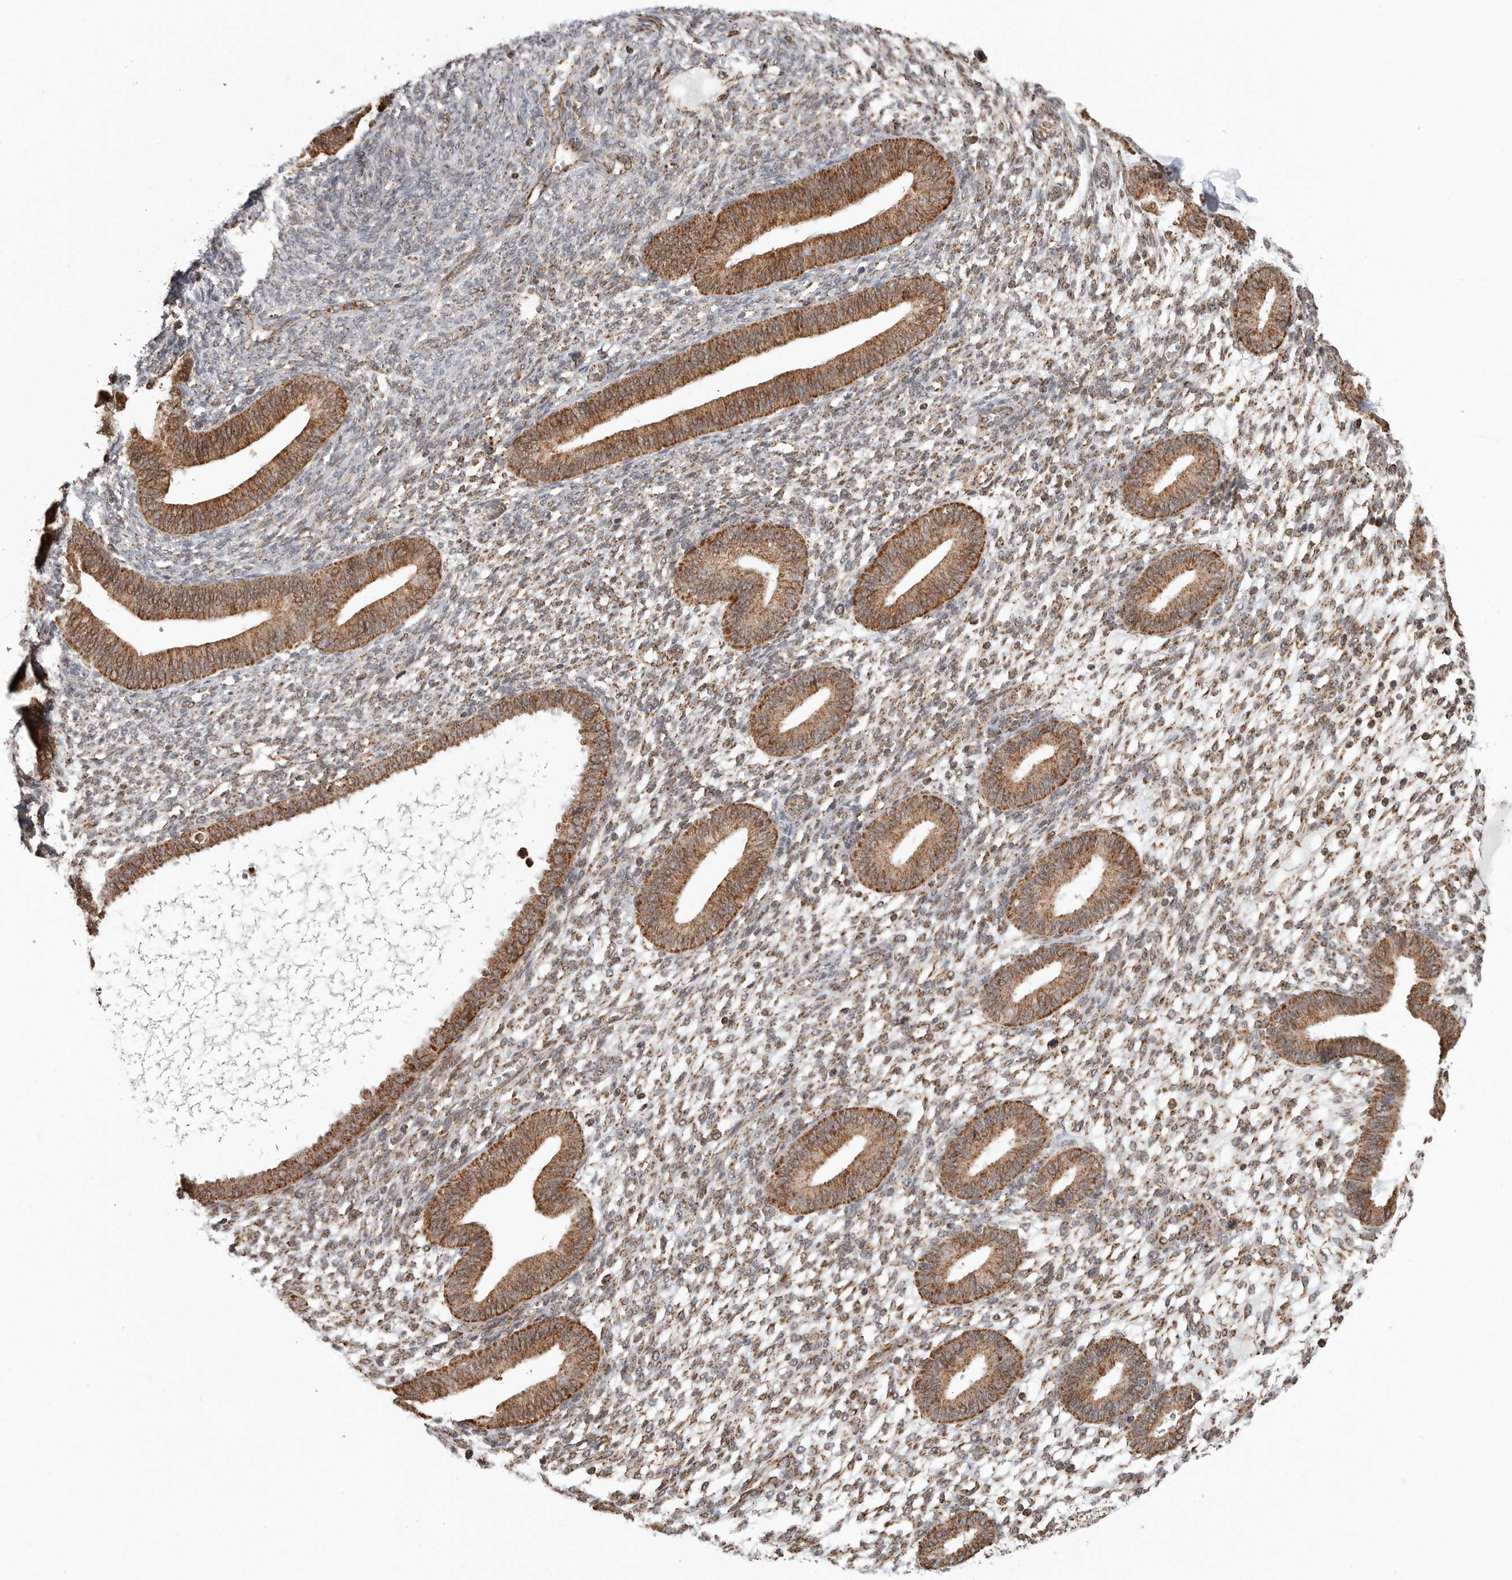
{"staining": {"intensity": "moderate", "quantity": "25%-75%", "location": "cytoplasmic/membranous"}, "tissue": "endometrium", "cell_type": "Cells in endometrial stroma", "image_type": "normal", "snomed": [{"axis": "morphology", "description": "Normal tissue, NOS"}, {"axis": "topography", "description": "Endometrium"}], "caption": "Immunohistochemistry (IHC) image of unremarkable human endometrium stained for a protein (brown), which shows medium levels of moderate cytoplasmic/membranous expression in about 25%-75% of cells in endometrial stroma.", "gene": "GCNT2", "patient": {"sex": "female", "age": 46}}